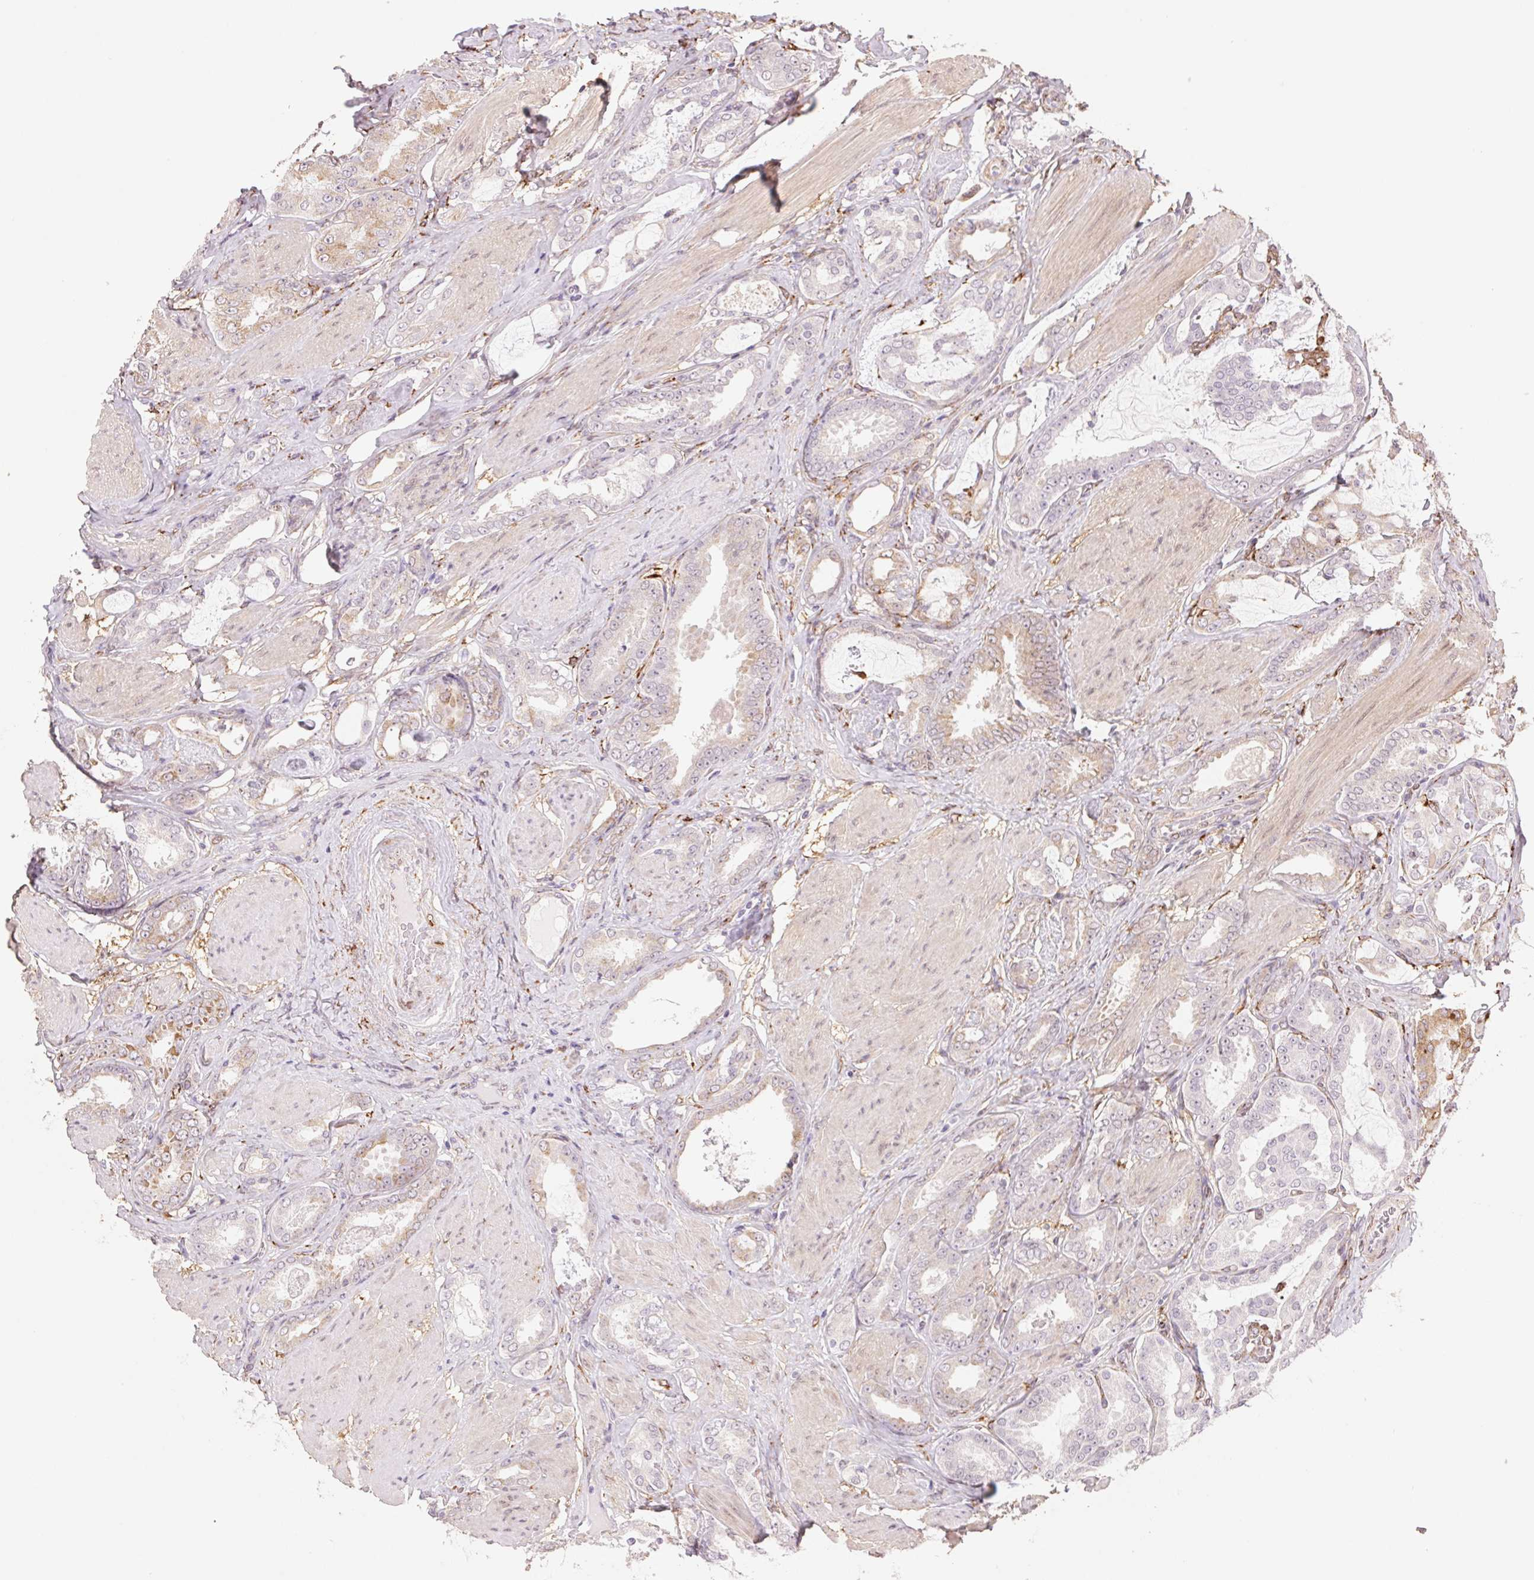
{"staining": {"intensity": "weak", "quantity": "<25%", "location": "cytoplasmic/membranous"}, "tissue": "prostate cancer", "cell_type": "Tumor cells", "image_type": "cancer", "snomed": [{"axis": "morphology", "description": "Adenocarcinoma, High grade"}, {"axis": "topography", "description": "Prostate"}], "caption": "This is a micrograph of IHC staining of prostate cancer, which shows no staining in tumor cells.", "gene": "FKBP10", "patient": {"sex": "male", "age": 63}}